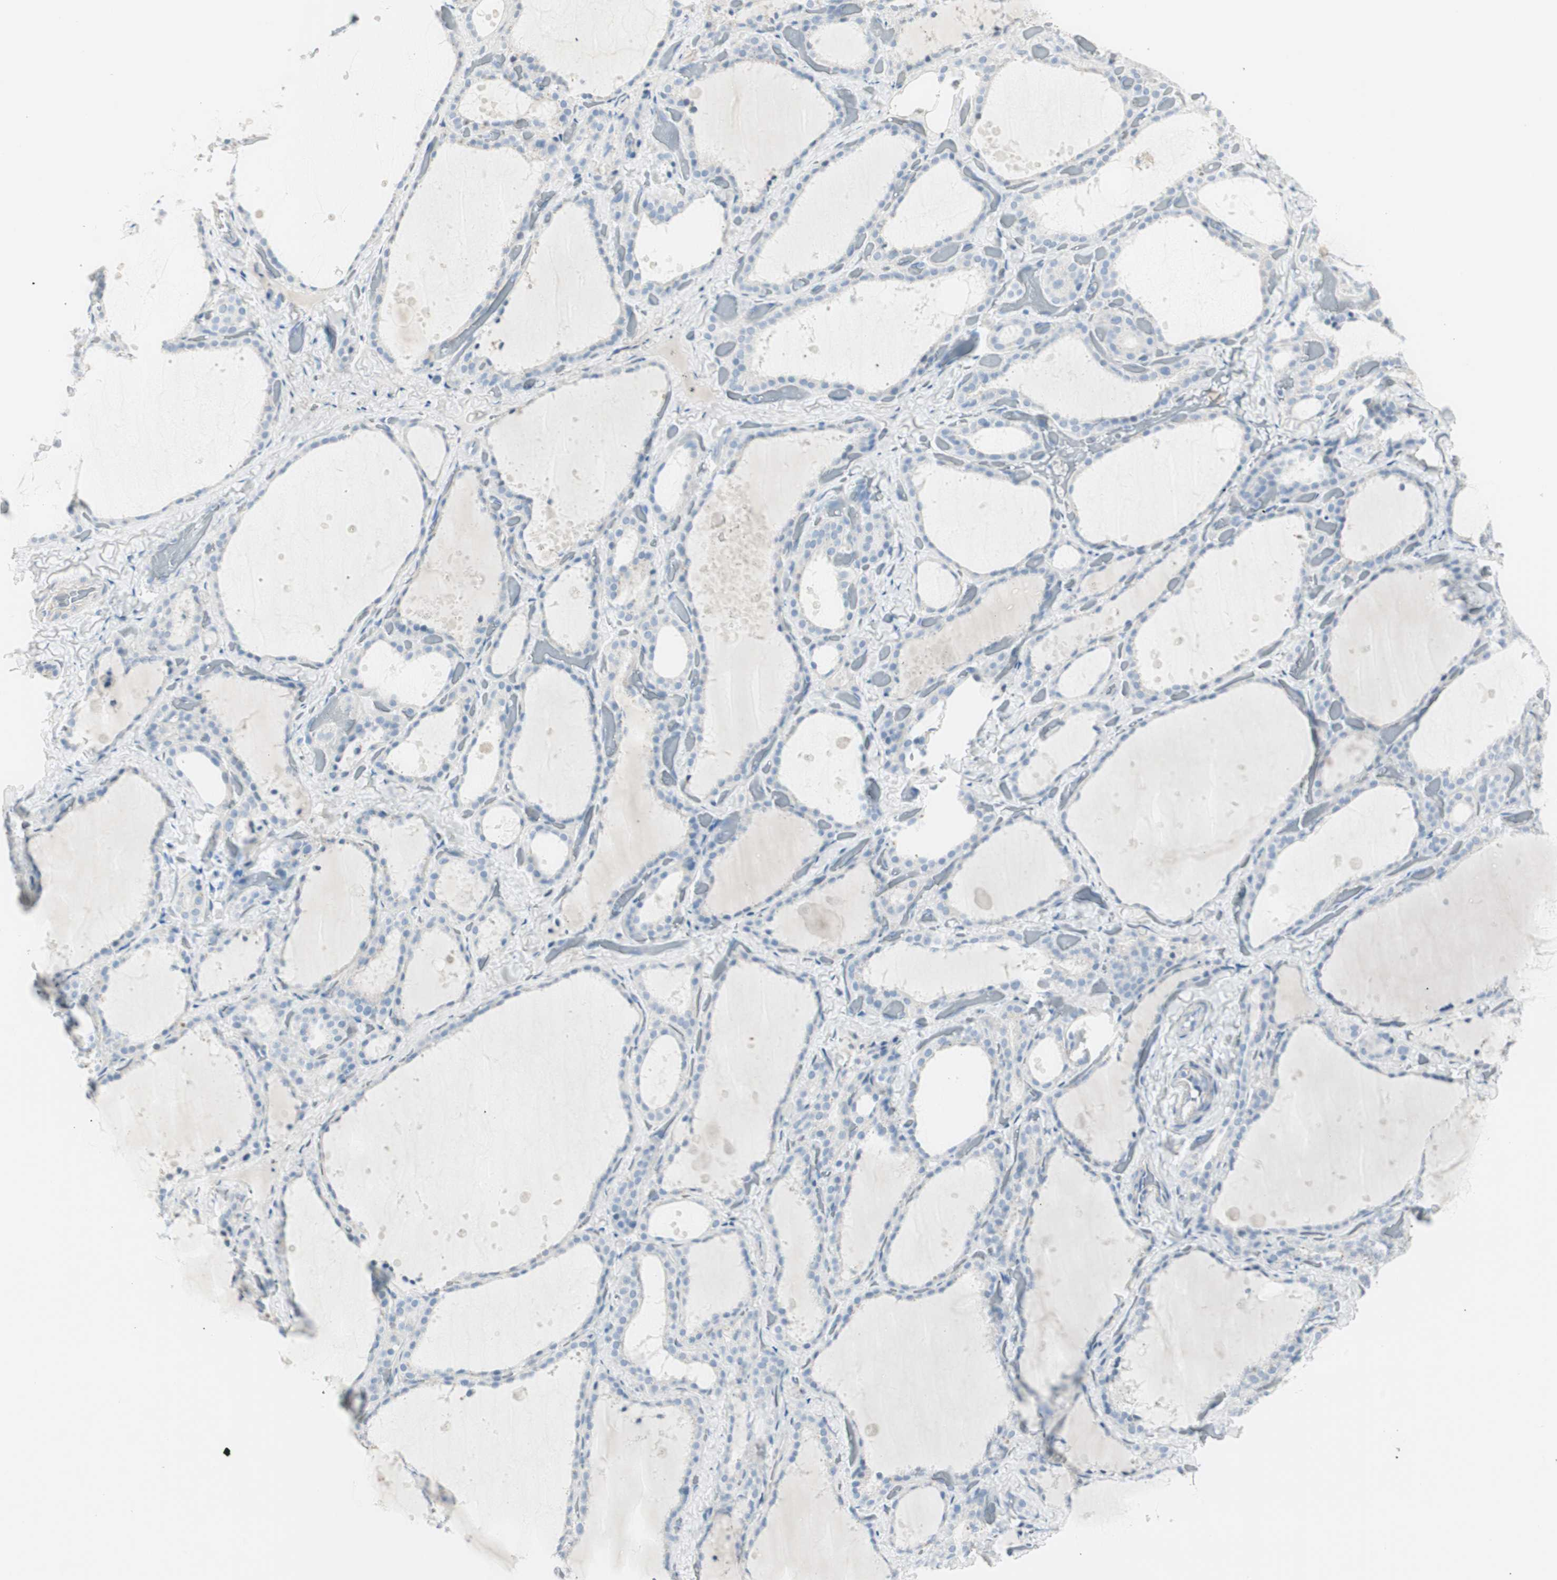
{"staining": {"intensity": "negative", "quantity": "none", "location": "none"}, "tissue": "thyroid gland", "cell_type": "Glandular cells", "image_type": "normal", "snomed": [{"axis": "morphology", "description": "Normal tissue, NOS"}, {"axis": "topography", "description": "Thyroid gland"}], "caption": "DAB (3,3'-diaminobenzidine) immunohistochemical staining of unremarkable human thyroid gland exhibits no significant expression in glandular cells.", "gene": "CDHR5", "patient": {"sex": "female", "age": 44}}